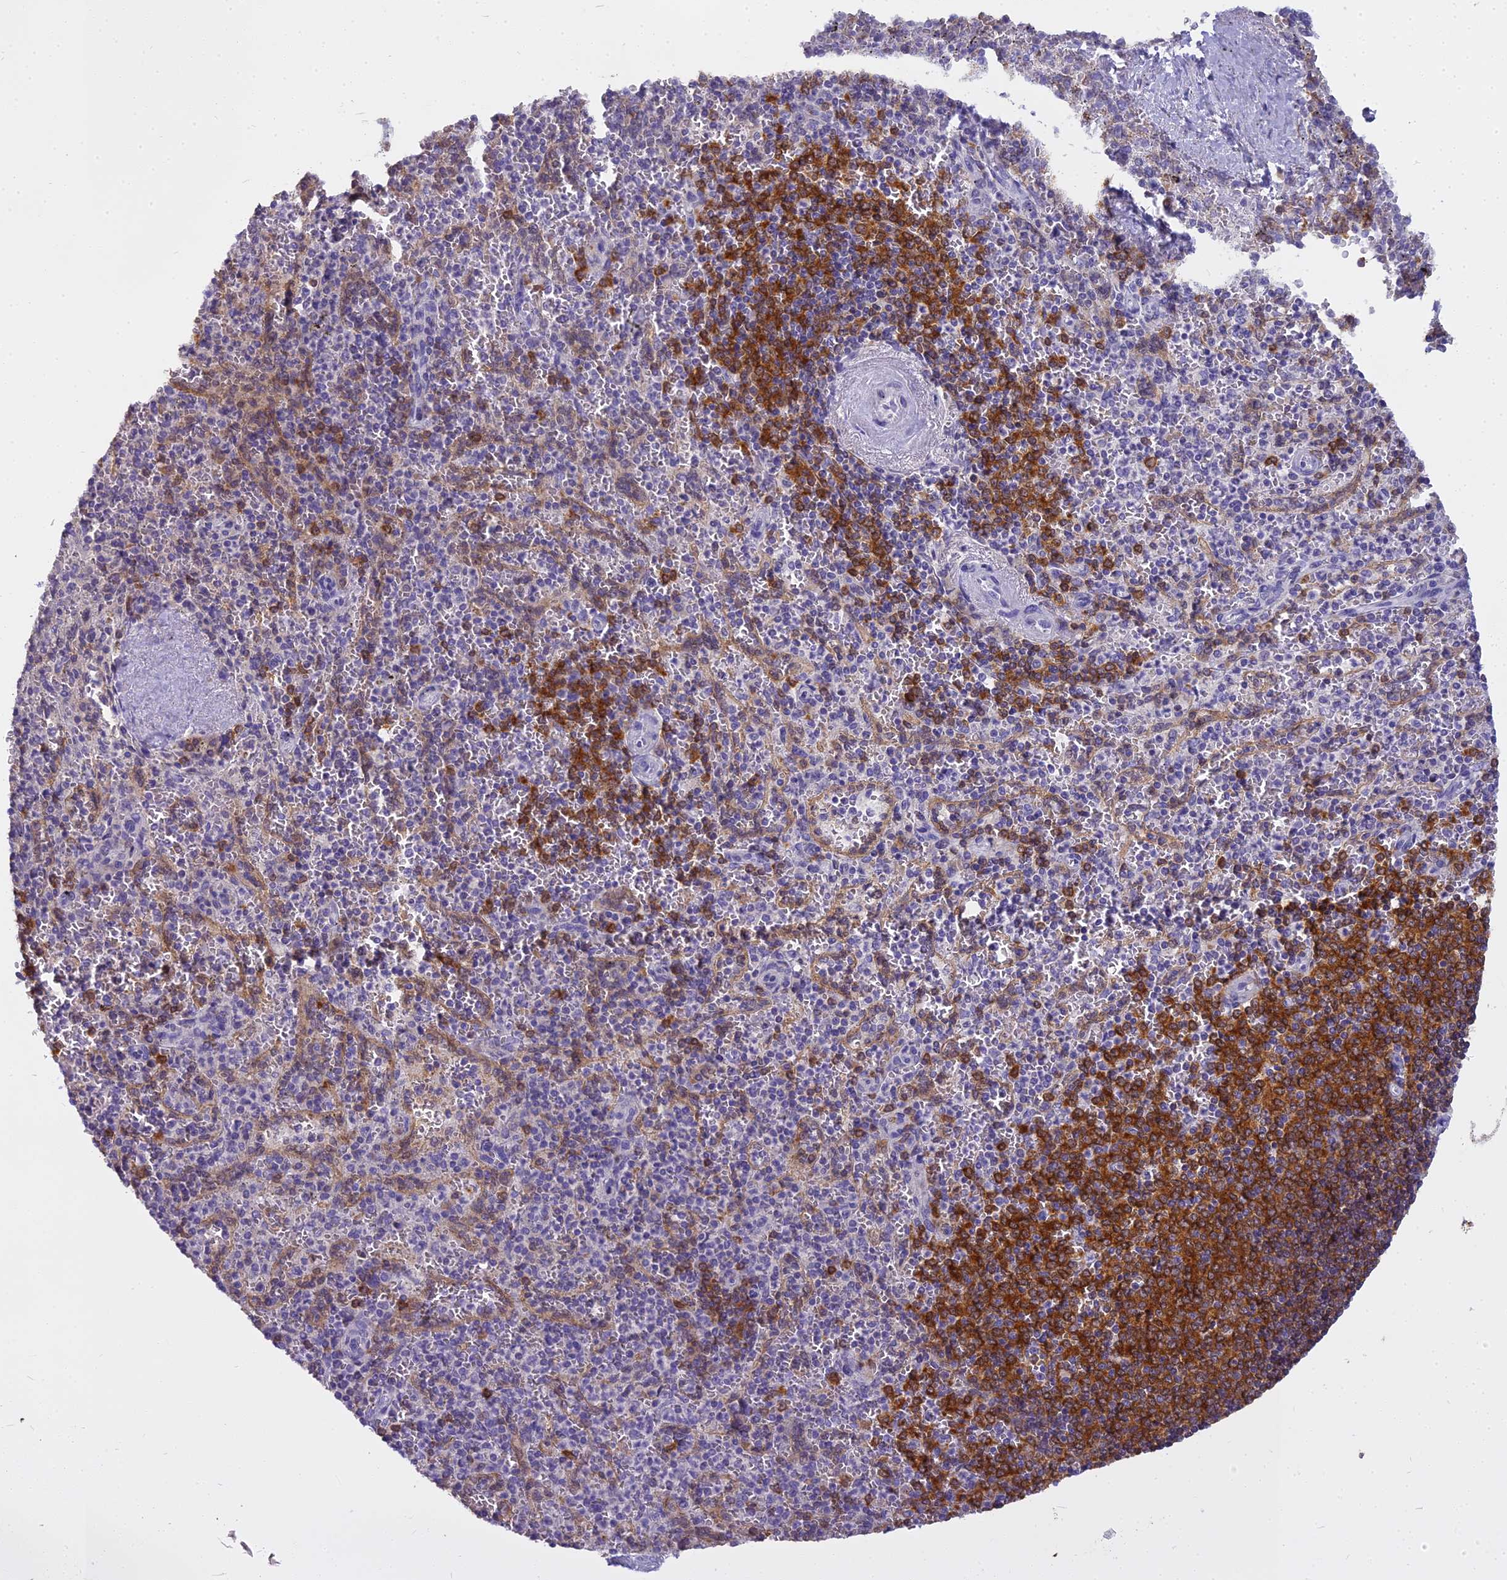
{"staining": {"intensity": "strong", "quantity": "<25%", "location": "cytoplasmic/membranous"}, "tissue": "spleen", "cell_type": "Cells in red pulp", "image_type": "normal", "snomed": [{"axis": "morphology", "description": "Normal tissue, NOS"}, {"axis": "morphology", "description": "Degeneration, NOS"}, {"axis": "topography", "description": "Spleen"}], "caption": "This is a photomicrograph of immunohistochemistry staining of unremarkable spleen, which shows strong positivity in the cytoplasmic/membranous of cells in red pulp.", "gene": "BLNK", "patient": {"sex": "male", "age": 56}}